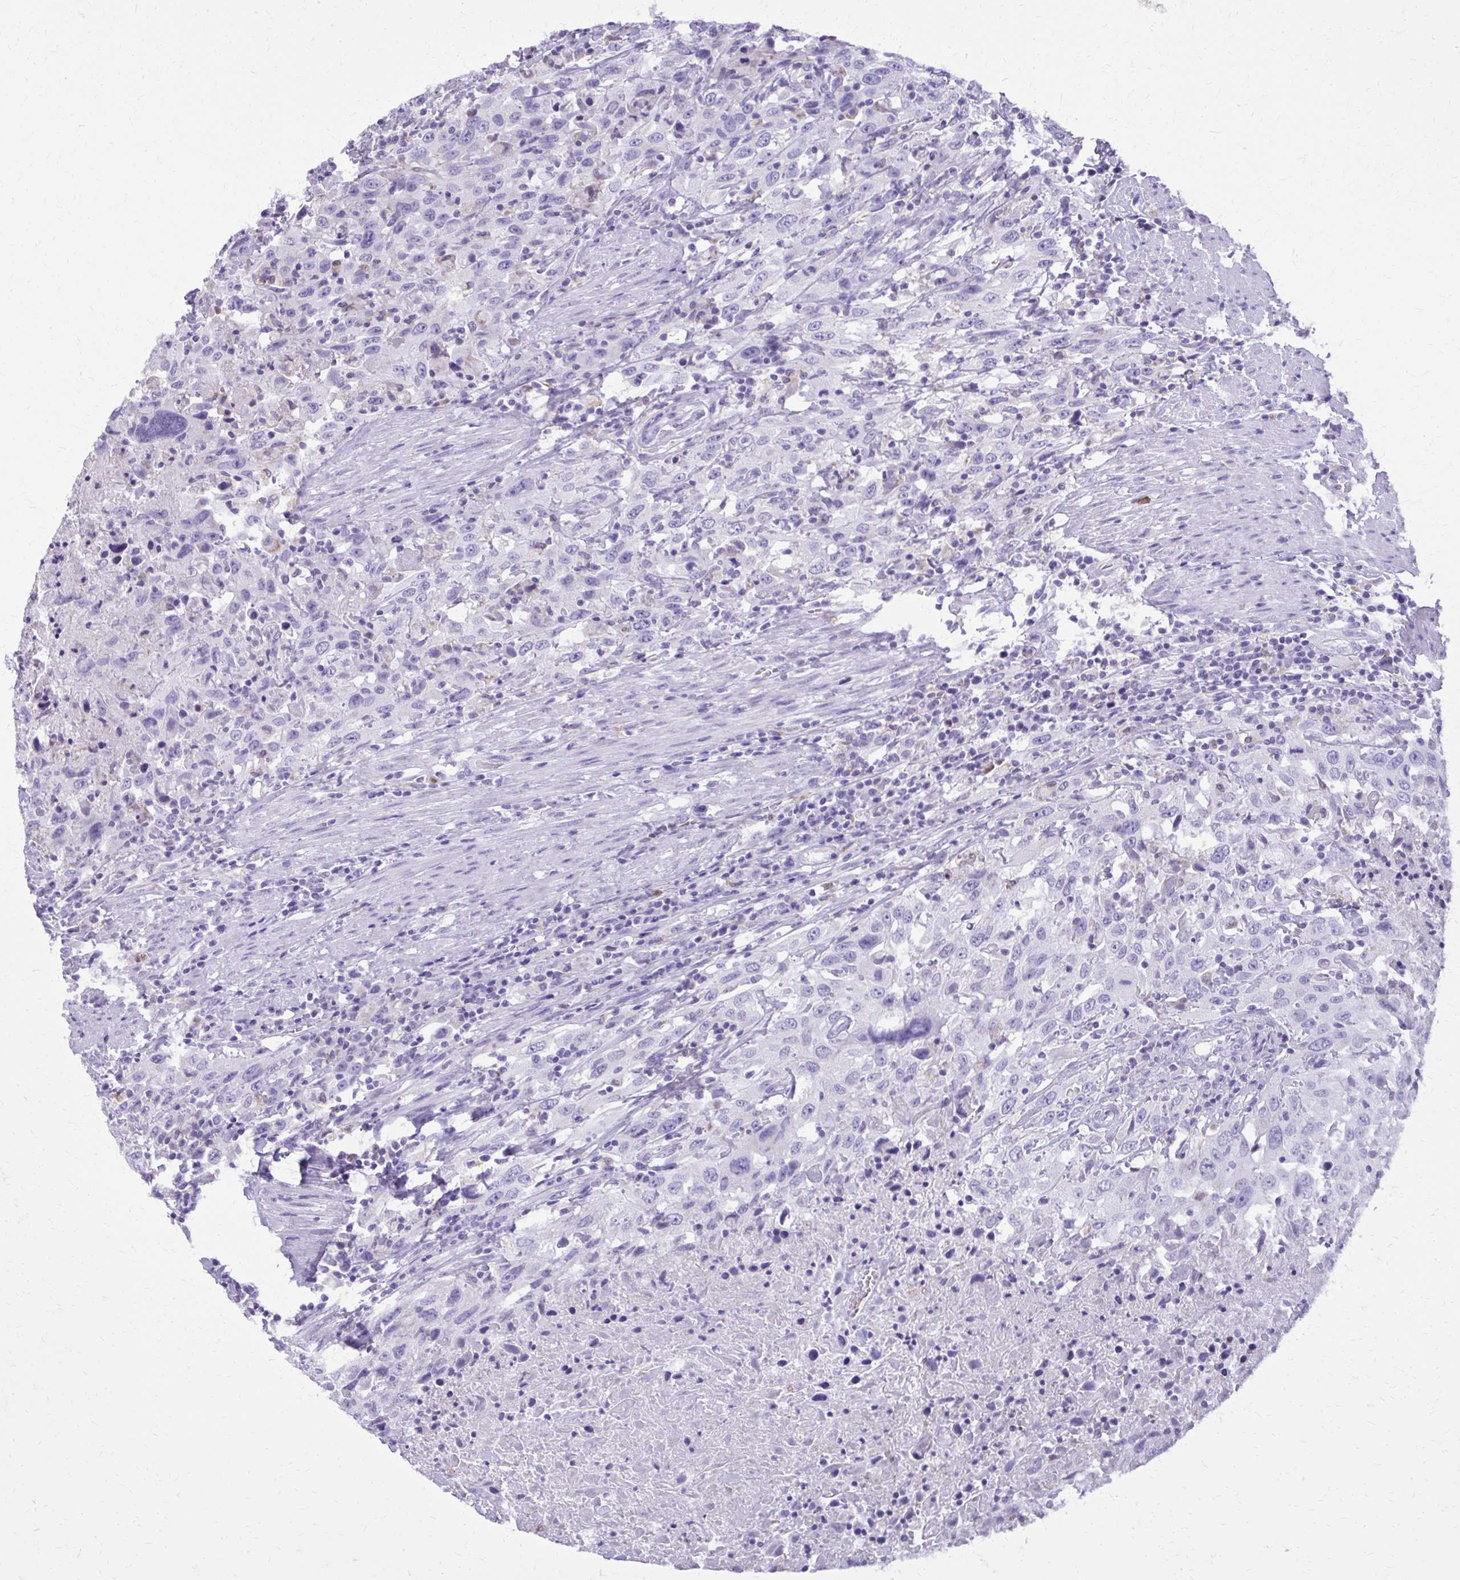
{"staining": {"intensity": "negative", "quantity": "none", "location": "none"}, "tissue": "urothelial cancer", "cell_type": "Tumor cells", "image_type": "cancer", "snomed": [{"axis": "morphology", "description": "Urothelial carcinoma, High grade"}, {"axis": "topography", "description": "Urinary bladder"}], "caption": "Immunohistochemical staining of human high-grade urothelial carcinoma reveals no significant expression in tumor cells. The staining was performed using DAB (3,3'-diaminobenzidine) to visualize the protein expression in brown, while the nuclei were stained in blue with hematoxylin (Magnification: 20x).", "gene": "CAT", "patient": {"sex": "male", "age": 61}}